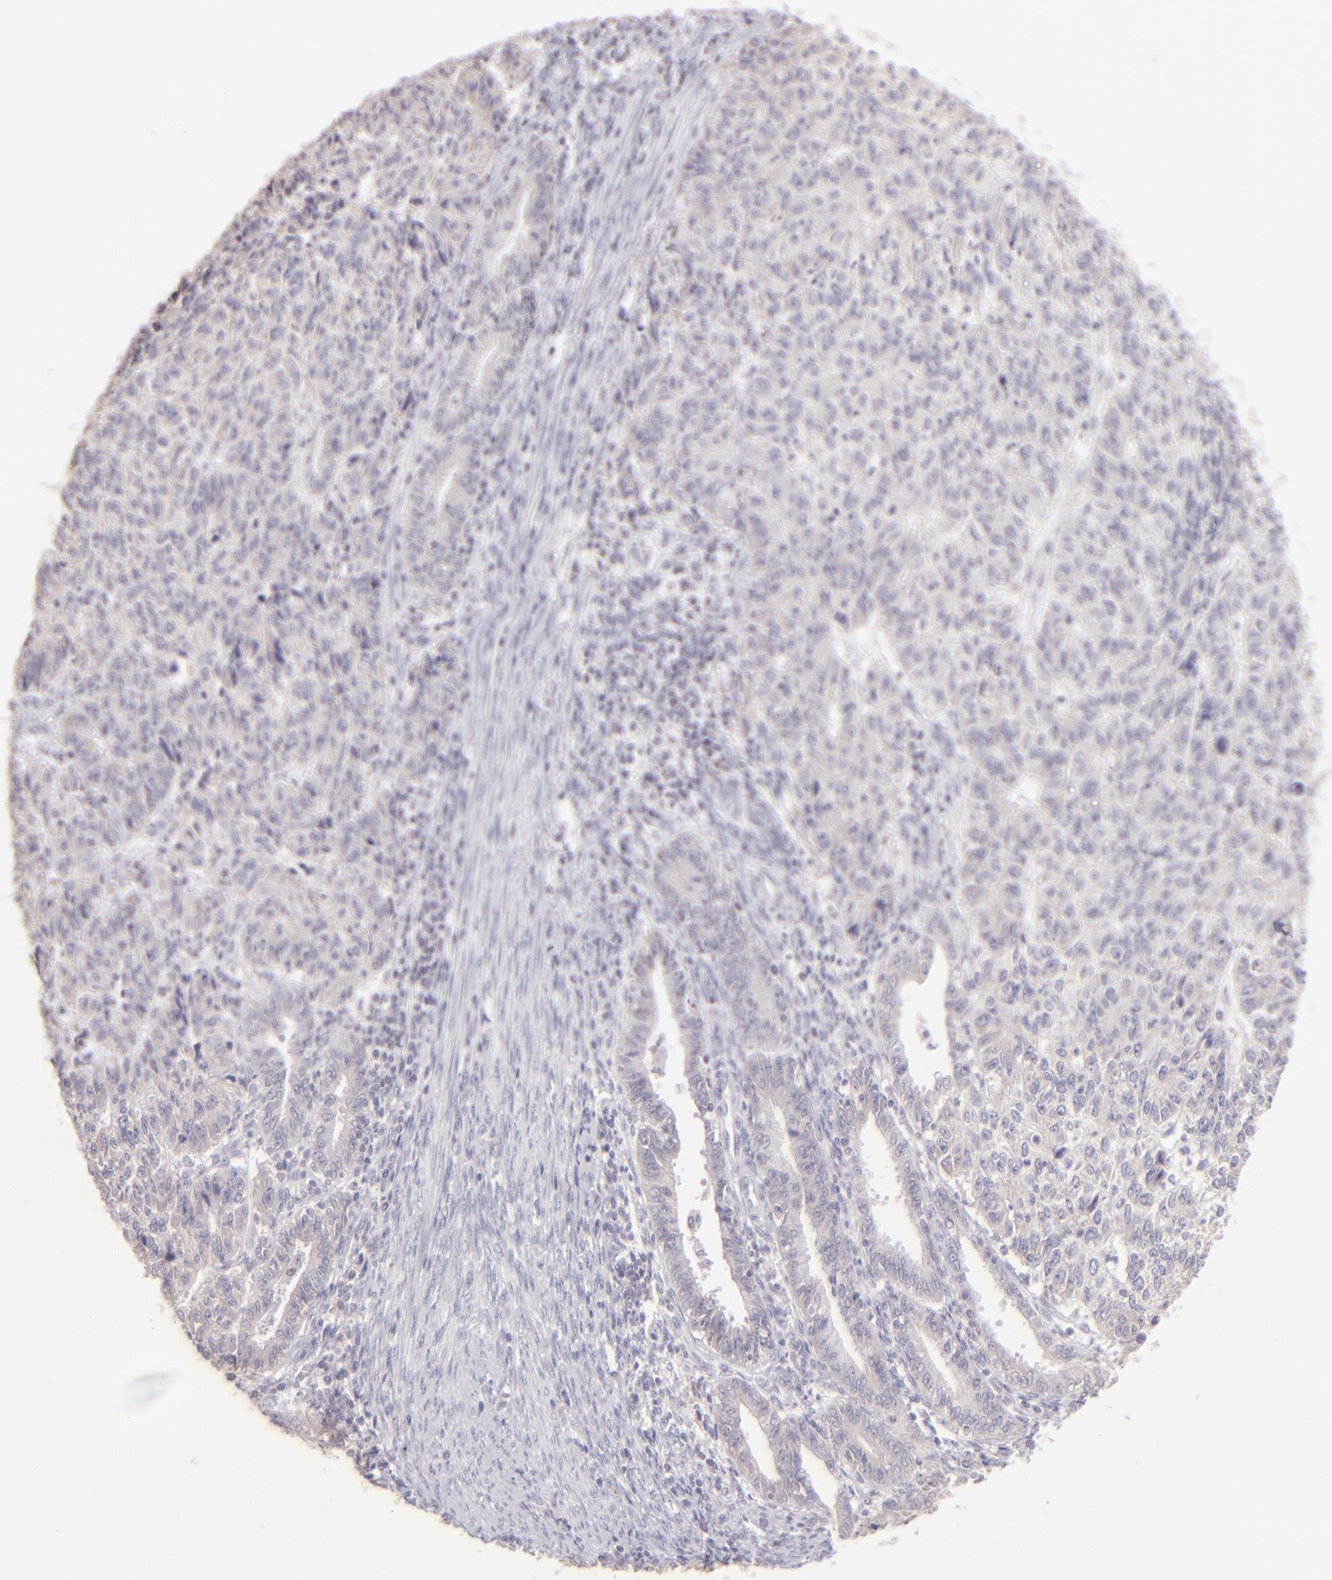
{"staining": {"intensity": "negative", "quantity": "none", "location": "none"}, "tissue": "endometrial cancer", "cell_type": "Tumor cells", "image_type": "cancer", "snomed": [{"axis": "morphology", "description": "Adenocarcinoma, NOS"}, {"axis": "topography", "description": "Endometrium"}], "caption": "Immunohistochemical staining of human endometrial cancer (adenocarcinoma) reveals no significant expression in tumor cells.", "gene": "MAGEA1", "patient": {"sex": "female", "age": 42}}